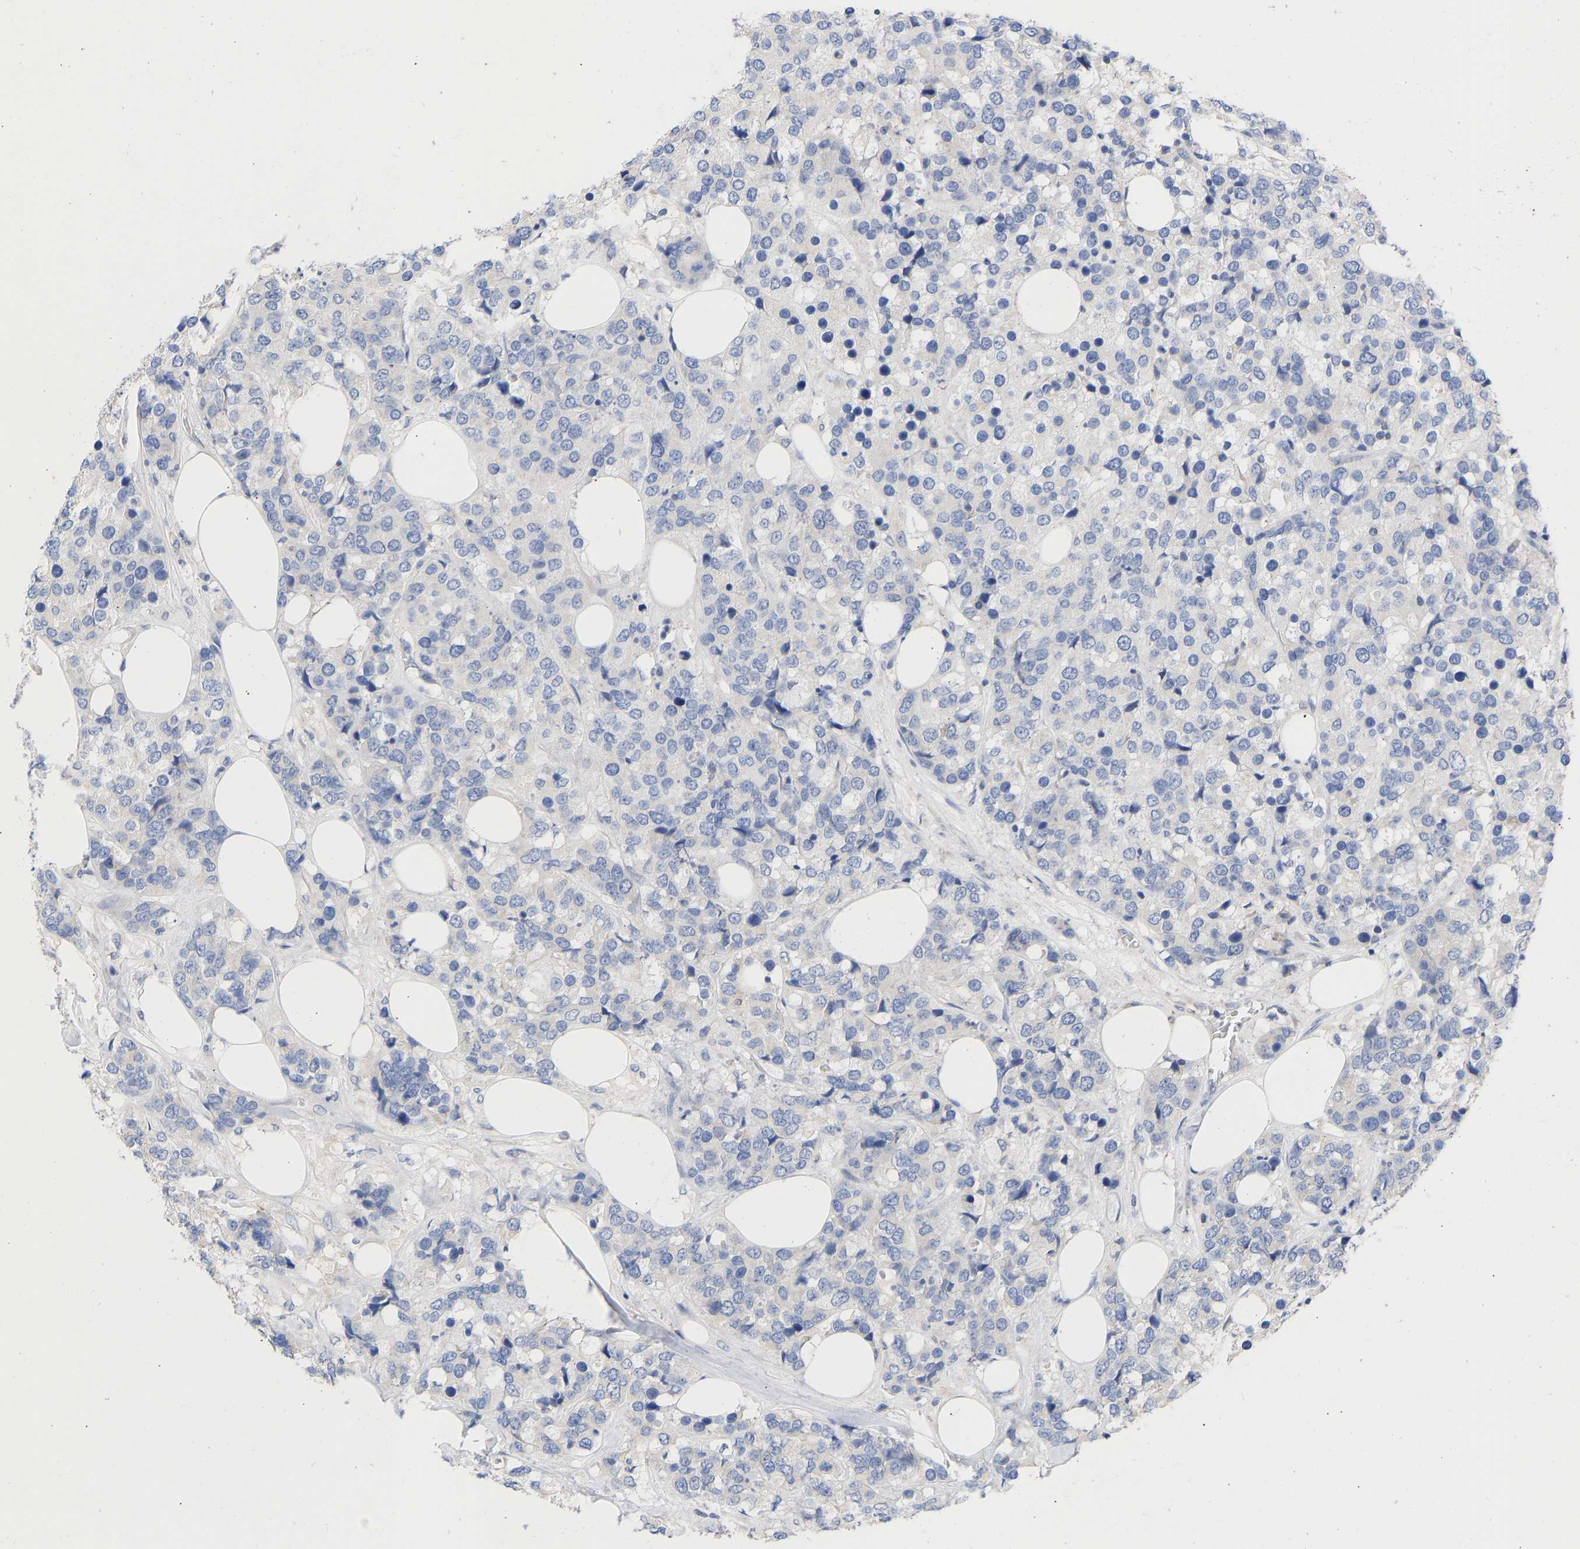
{"staining": {"intensity": "negative", "quantity": "none", "location": "none"}, "tissue": "breast cancer", "cell_type": "Tumor cells", "image_type": "cancer", "snomed": [{"axis": "morphology", "description": "Lobular carcinoma"}, {"axis": "topography", "description": "Breast"}], "caption": "A high-resolution micrograph shows immunohistochemistry staining of breast cancer, which displays no significant positivity in tumor cells.", "gene": "MAP2K3", "patient": {"sex": "female", "age": 59}}